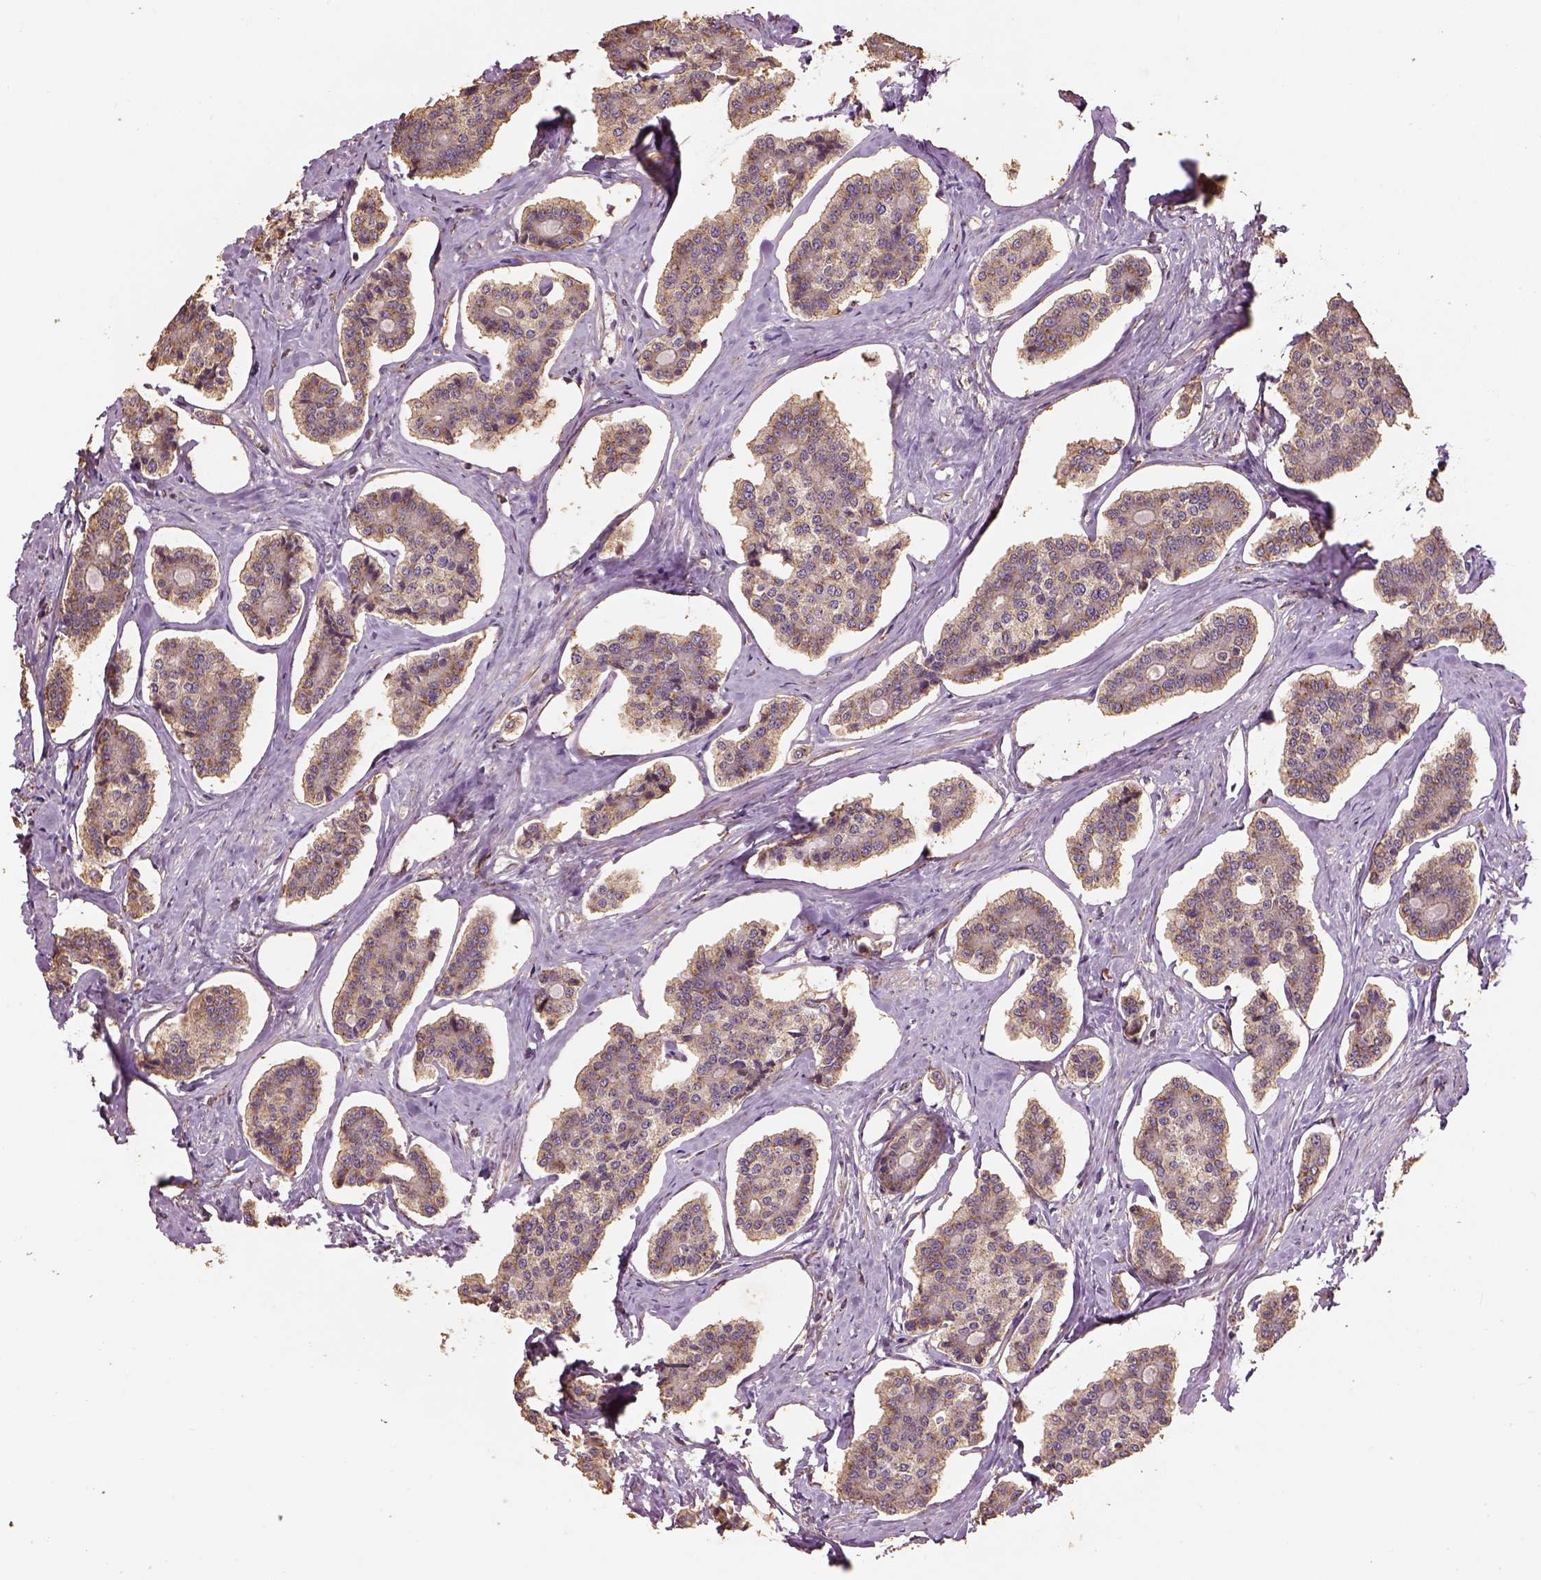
{"staining": {"intensity": "moderate", "quantity": ">75%", "location": "cytoplasmic/membranous"}, "tissue": "carcinoid", "cell_type": "Tumor cells", "image_type": "cancer", "snomed": [{"axis": "morphology", "description": "Carcinoid, malignant, NOS"}, {"axis": "topography", "description": "Small intestine"}], "caption": "IHC of carcinoid (malignant) reveals medium levels of moderate cytoplasmic/membranous expression in approximately >75% of tumor cells. (DAB (3,3'-diaminobenzidine) IHC, brown staining for protein, blue staining for nuclei).", "gene": "AP1B1", "patient": {"sex": "female", "age": 65}}